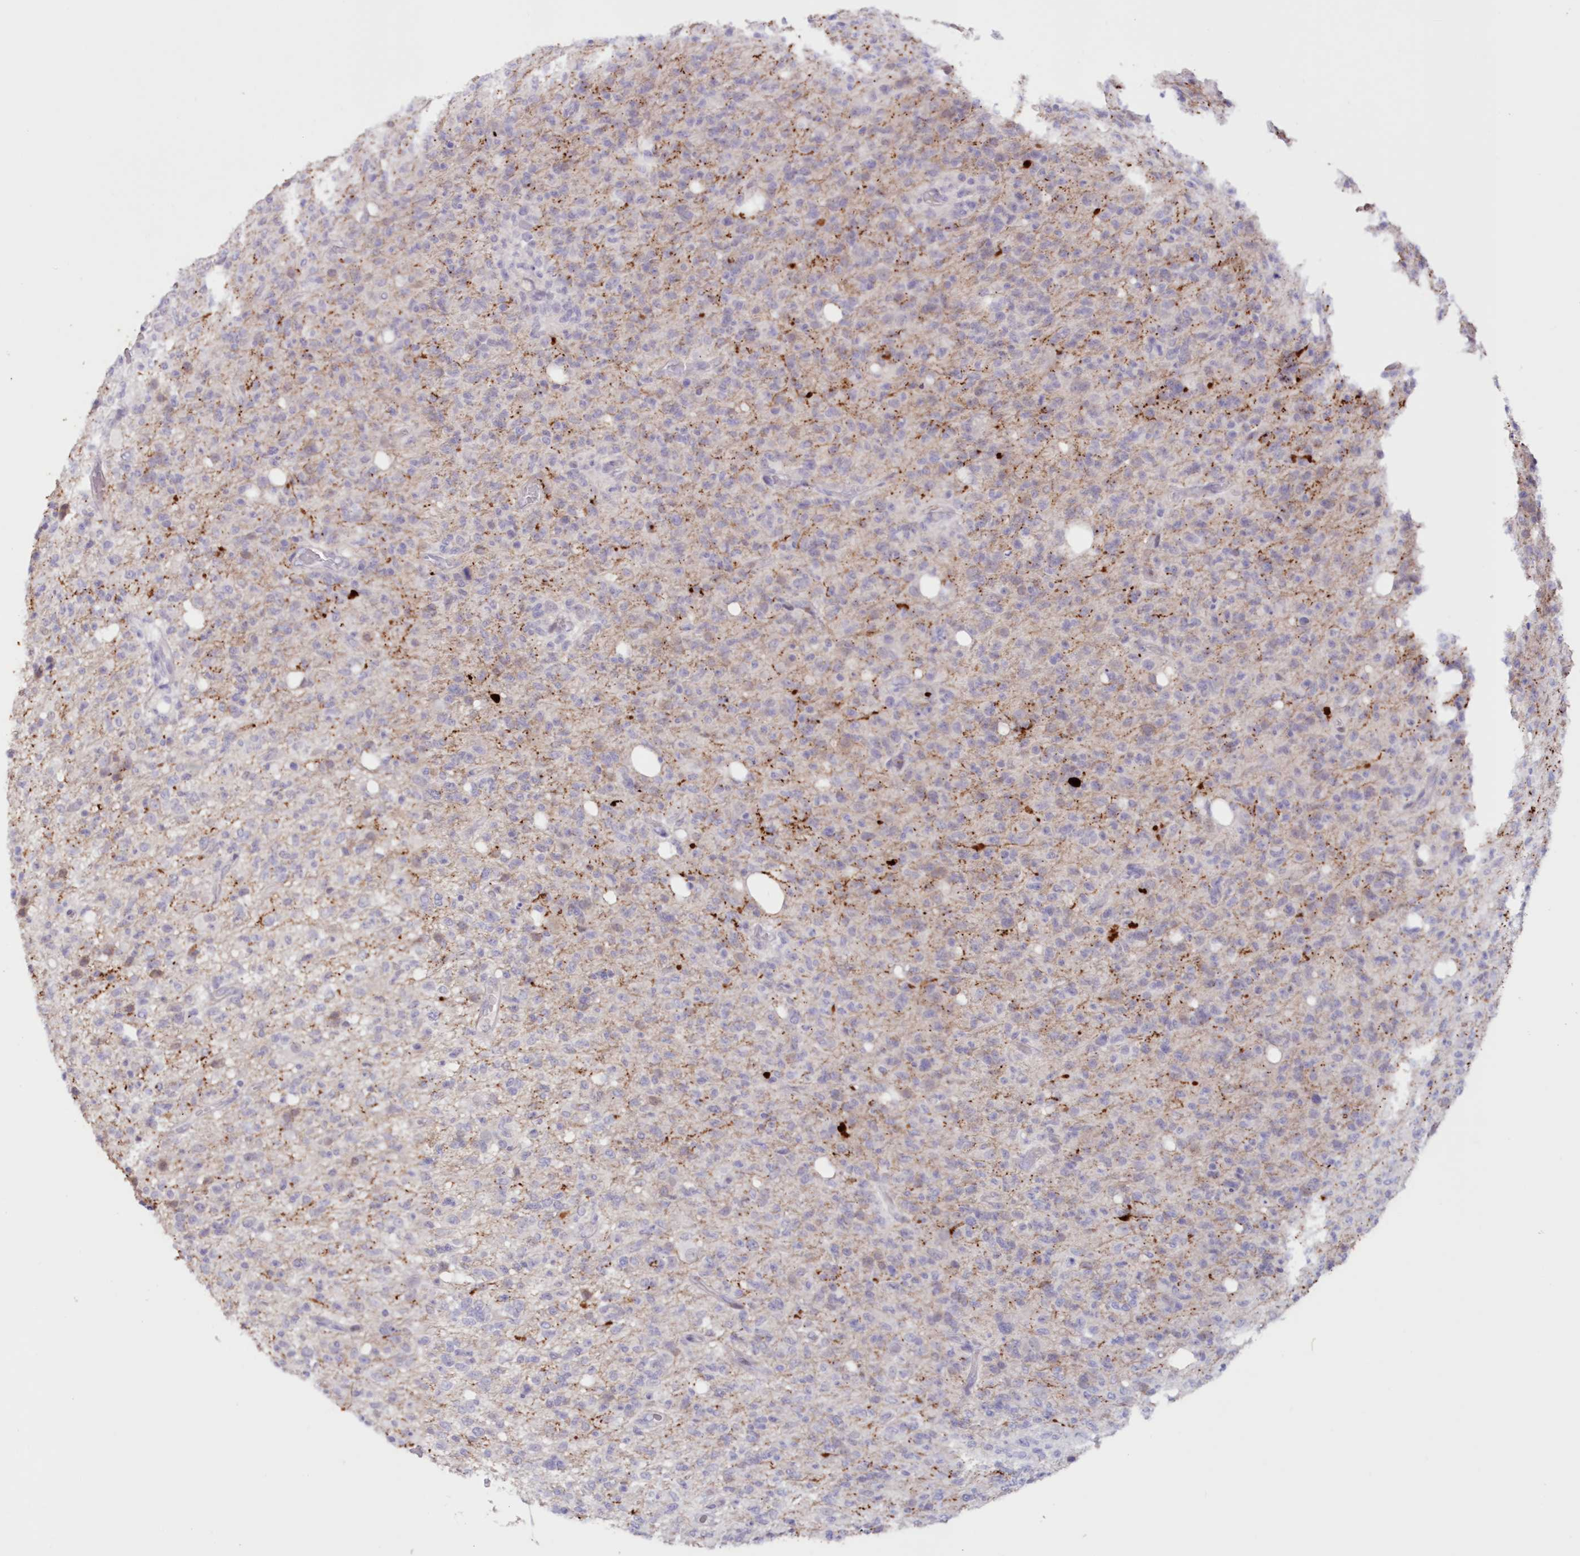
{"staining": {"intensity": "negative", "quantity": "none", "location": "none"}, "tissue": "glioma", "cell_type": "Tumor cells", "image_type": "cancer", "snomed": [{"axis": "morphology", "description": "Glioma, malignant, High grade"}, {"axis": "topography", "description": "Brain"}], "caption": "Tumor cells are negative for brown protein staining in malignant glioma (high-grade). Nuclei are stained in blue.", "gene": "SNED1", "patient": {"sex": "female", "age": 57}}